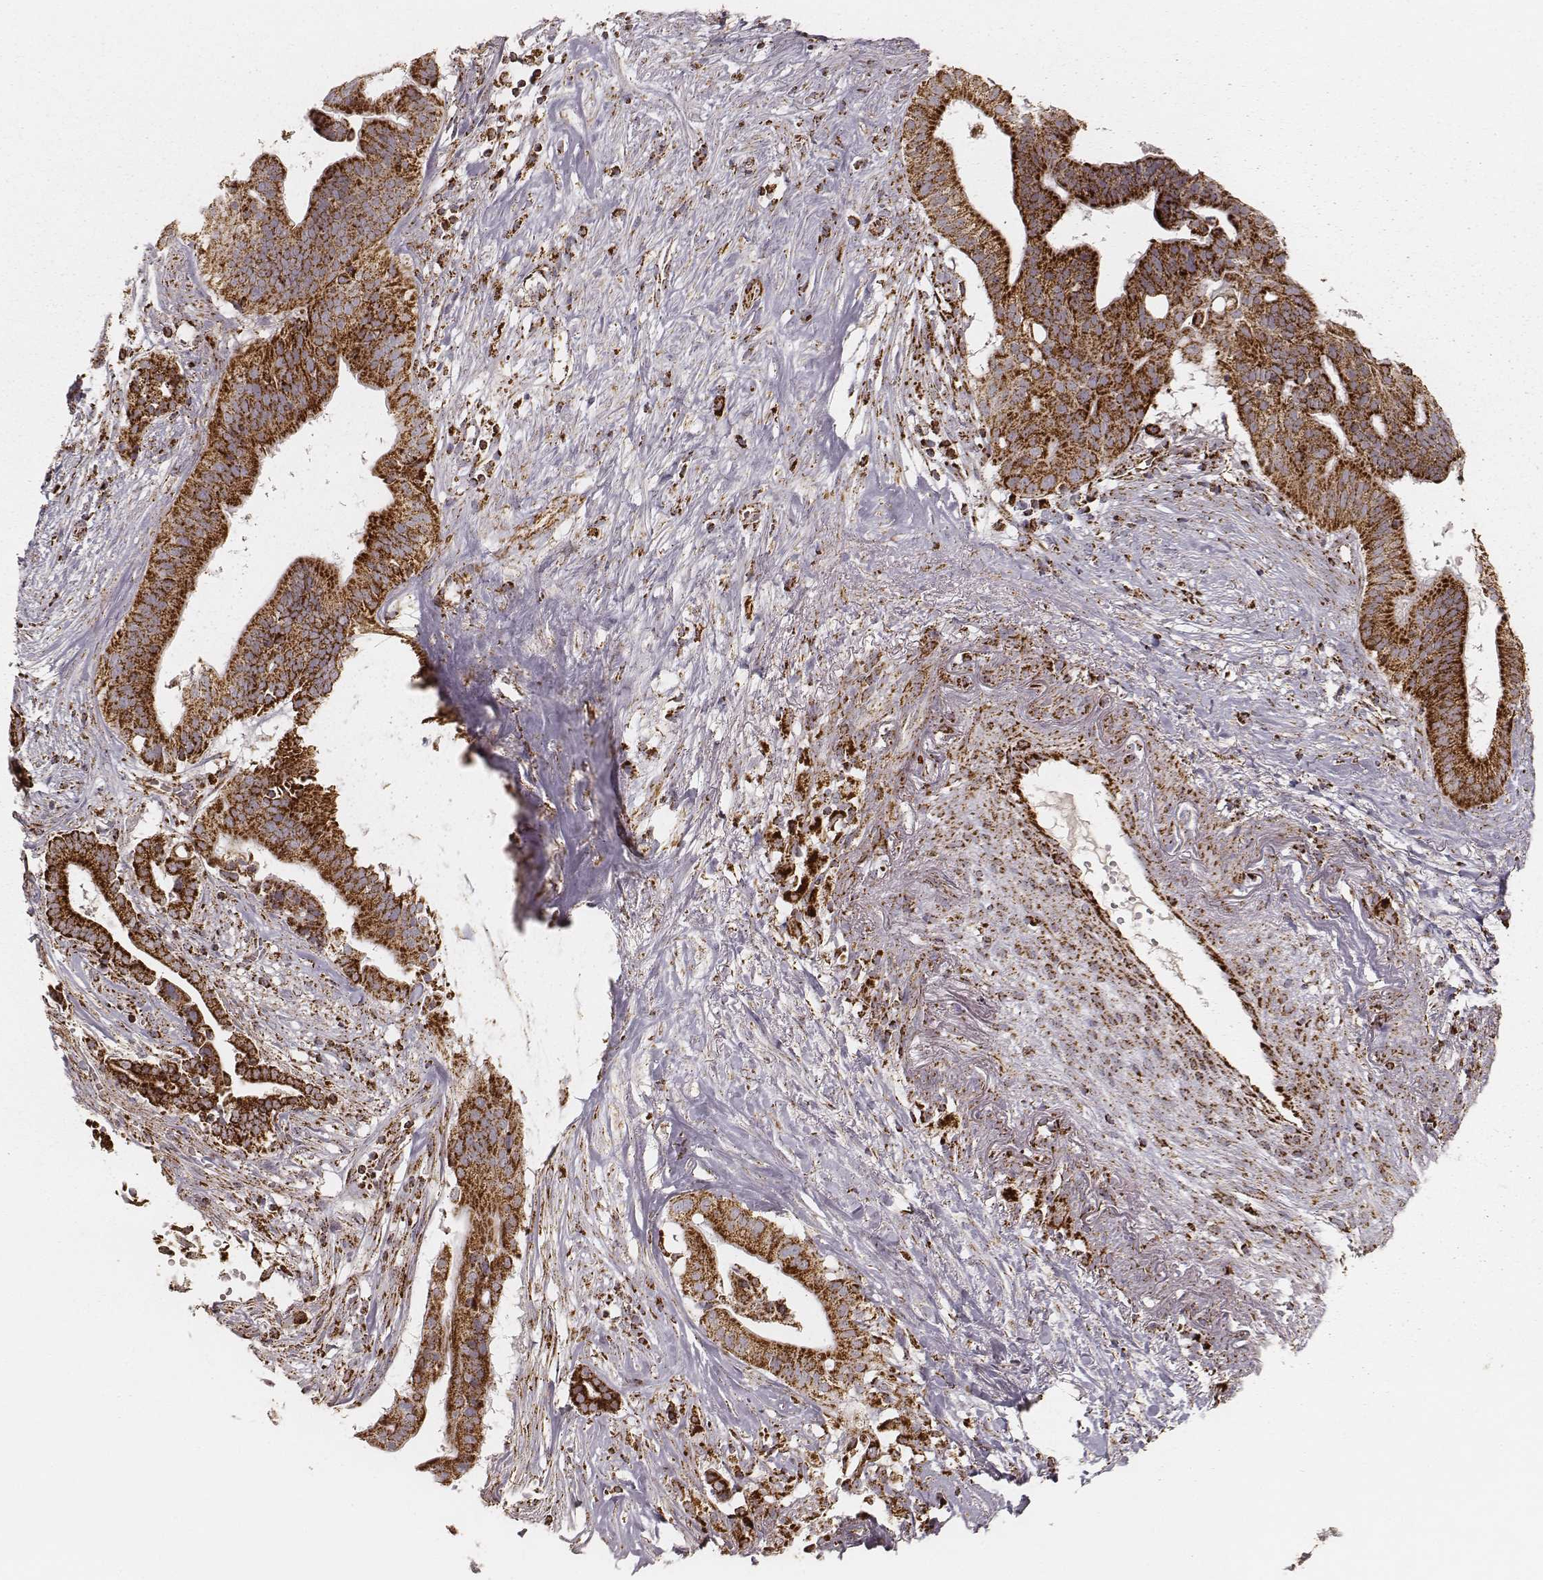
{"staining": {"intensity": "strong", "quantity": ">75%", "location": "cytoplasmic/membranous"}, "tissue": "pancreatic cancer", "cell_type": "Tumor cells", "image_type": "cancer", "snomed": [{"axis": "morphology", "description": "Adenocarcinoma, NOS"}, {"axis": "topography", "description": "Pancreas"}], "caption": "Pancreatic adenocarcinoma stained with immunohistochemistry displays strong cytoplasmic/membranous positivity in approximately >75% of tumor cells. Nuclei are stained in blue.", "gene": "CS", "patient": {"sex": "male", "age": 61}}